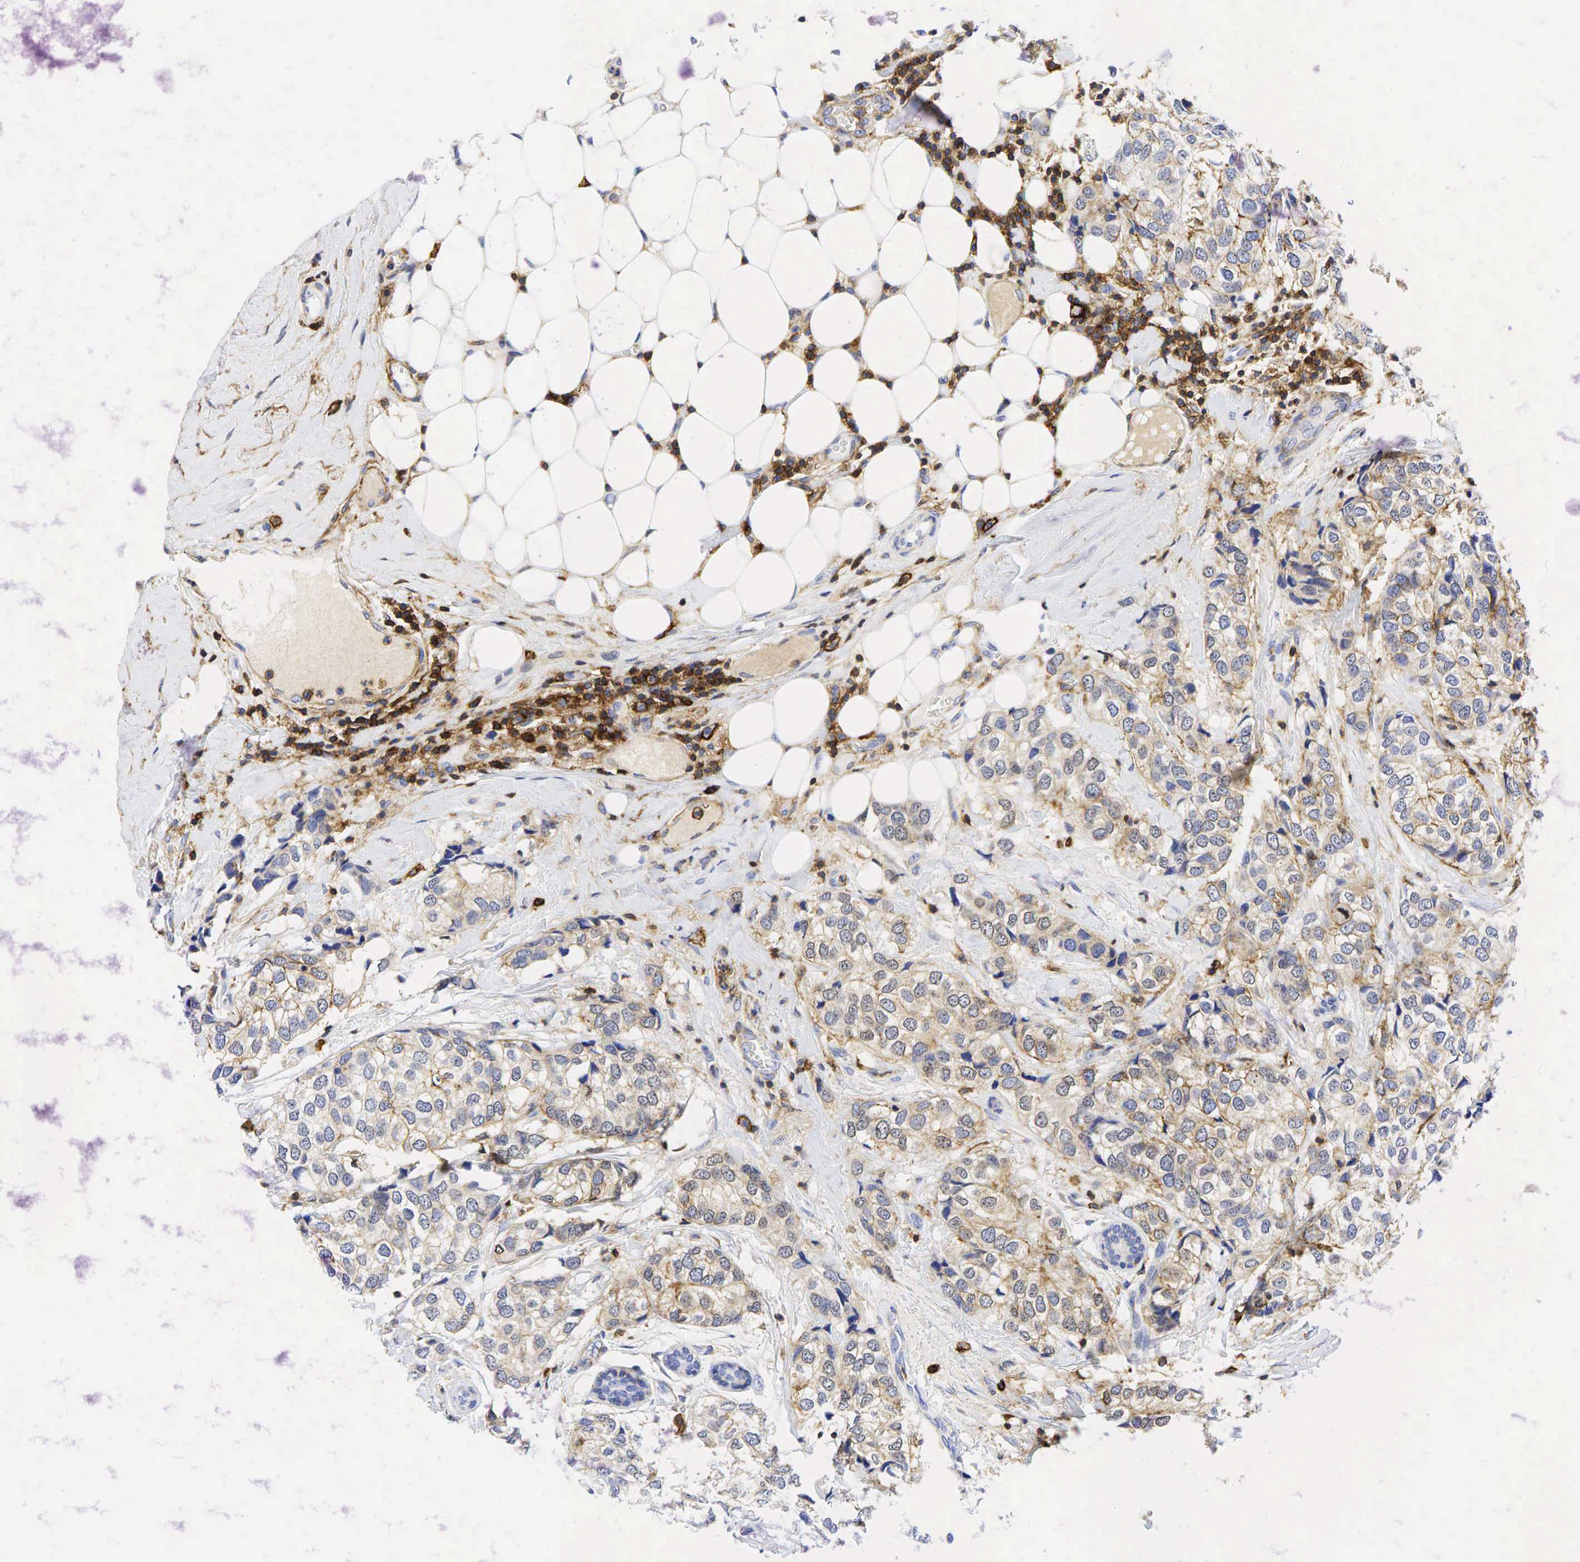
{"staining": {"intensity": "moderate", "quantity": ">75%", "location": "cytoplasmic/membranous"}, "tissue": "breast cancer", "cell_type": "Tumor cells", "image_type": "cancer", "snomed": [{"axis": "morphology", "description": "Duct carcinoma"}, {"axis": "topography", "description": "Breast"}], "caption": "Protein expression analysis of human invasive ductal carcinoma (breast) reveals moderate cytoplasmic/membranous staining in about >75% of tumor cells. The protein of interest is stained brown, and the nuclei are stained in blue (DAB (3,3'-diaminobenzidine) IHC with brightfield microscopy, high magnification).", "gene": "CD44", "patient": {"sex": "female", "age": 68}}